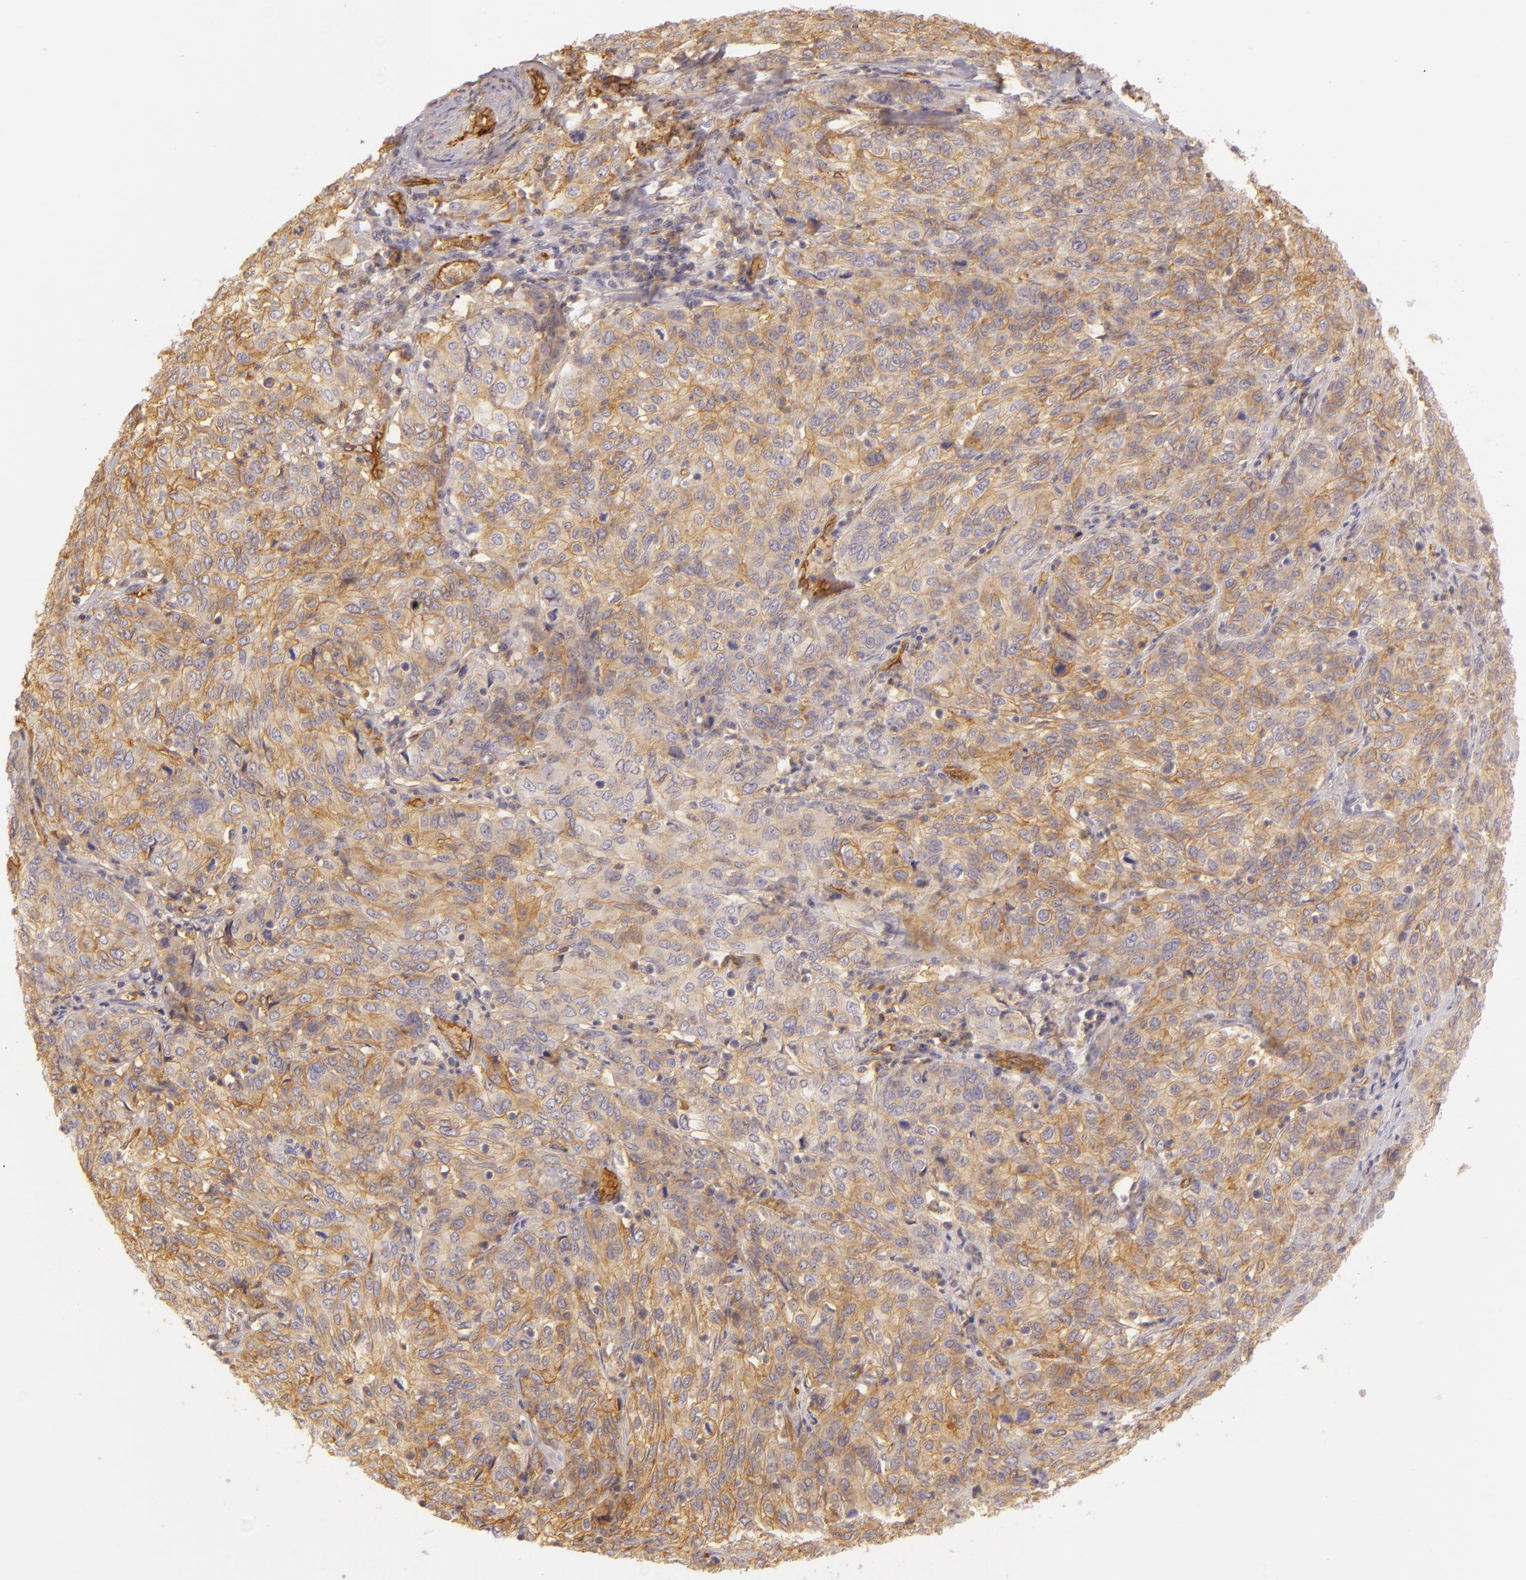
{"staining": {"intensity": "moderate", "quantity": ">75%", "location": "cytoplasmic/membranous"}, "tissue": "cervical cancer", "cell_type": "Tumor cells", "image_type": "cancer", "snomed": [{"axis": "morphology", "description": "Squamous cell carcinoma, NOS"}, {"axis": "topography", "description": "Cervix"}], "caption": "Brown immunohistochemical staining in human cervical cancer (squamous cell carcinoma) demonstrates moderate cytoplasmic/membranous staining in approximately >75% of tumor cells.", "gene": "CD59", "patient": {"sex": "female", "age": 38}}